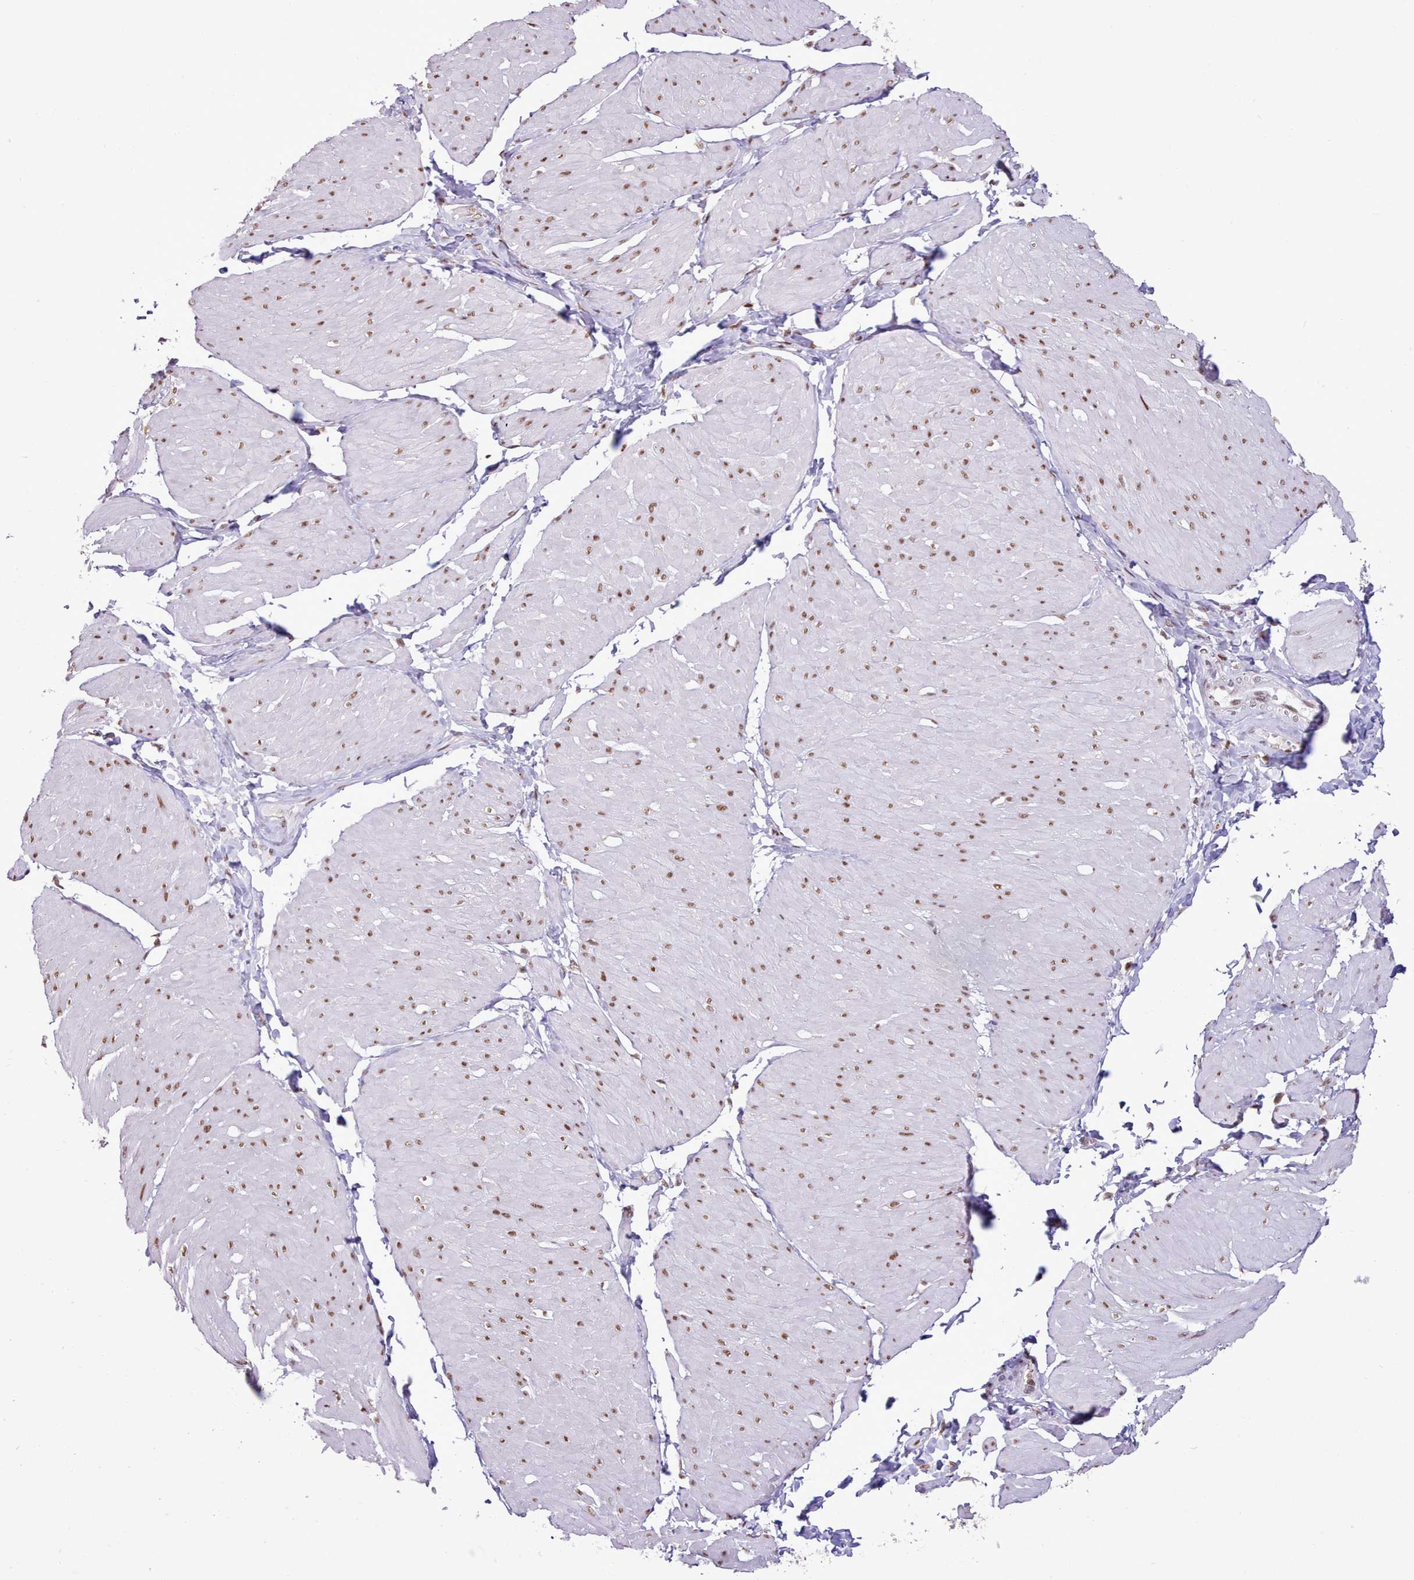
{"staining": {"intensity": "moderate", "quantity": ">75%", "location": "nuclear"}, "tissue": "smooth muscle", "cell_type": "Smooth muscle cells", "image_type": "normal", "snomed": [{"axis": "morphology", "description": "Urothelial carcinoma, High grade"}, {"axis": "topography", "description": "Urinary bladder"}], "caption": "Smooth muscle cells show moderate nuclear positivity in approximately >75% of cells in unremarkable smooth muscle. Immunohistochemistry (ihc) stains the protein in brown and the nuclei are stained blue.", "gene": "TAF15", "patient": {"sex": "male", "age": 46}}